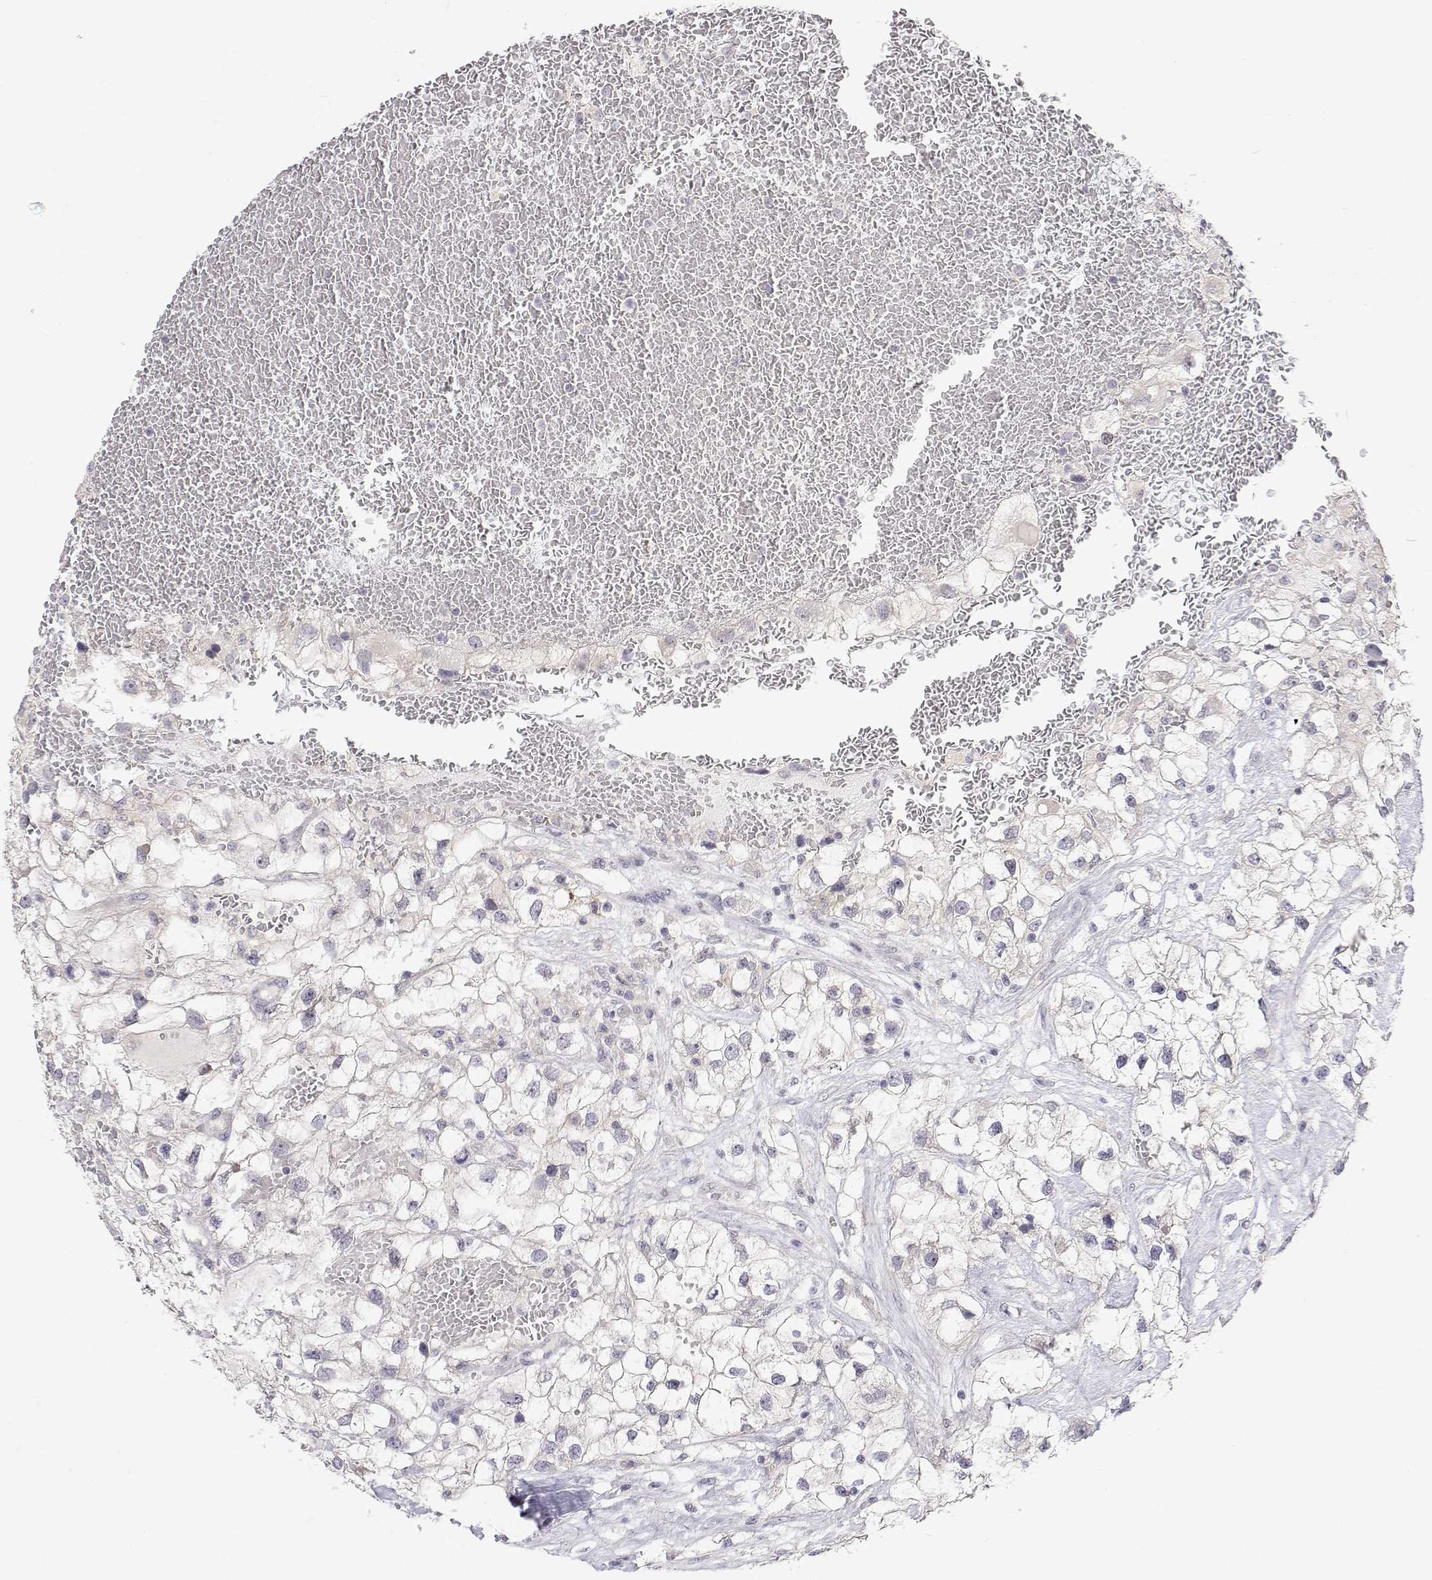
{"staining": {"intensity": "negative", "quantity": "none", "location": "none"}, "tissue": "renal cancer", "cell_type": "Tumor cells", "image_type": "cancer", "snomed": [{"axis": "morphology", "description": "Adenocarcinoma, NOS"}, {"axis": "topography", "description": "Kidney"}], "caption": "Immunohistochemical staining of human renal adenocarcinoma demonstrates no significant expression in tumor cells. (DAB (3,3'-diaminobenzidine) immunohistochemistry, high magnification).", "gene": "MYPN", "patient": {"sex": "male", "age": 59}}